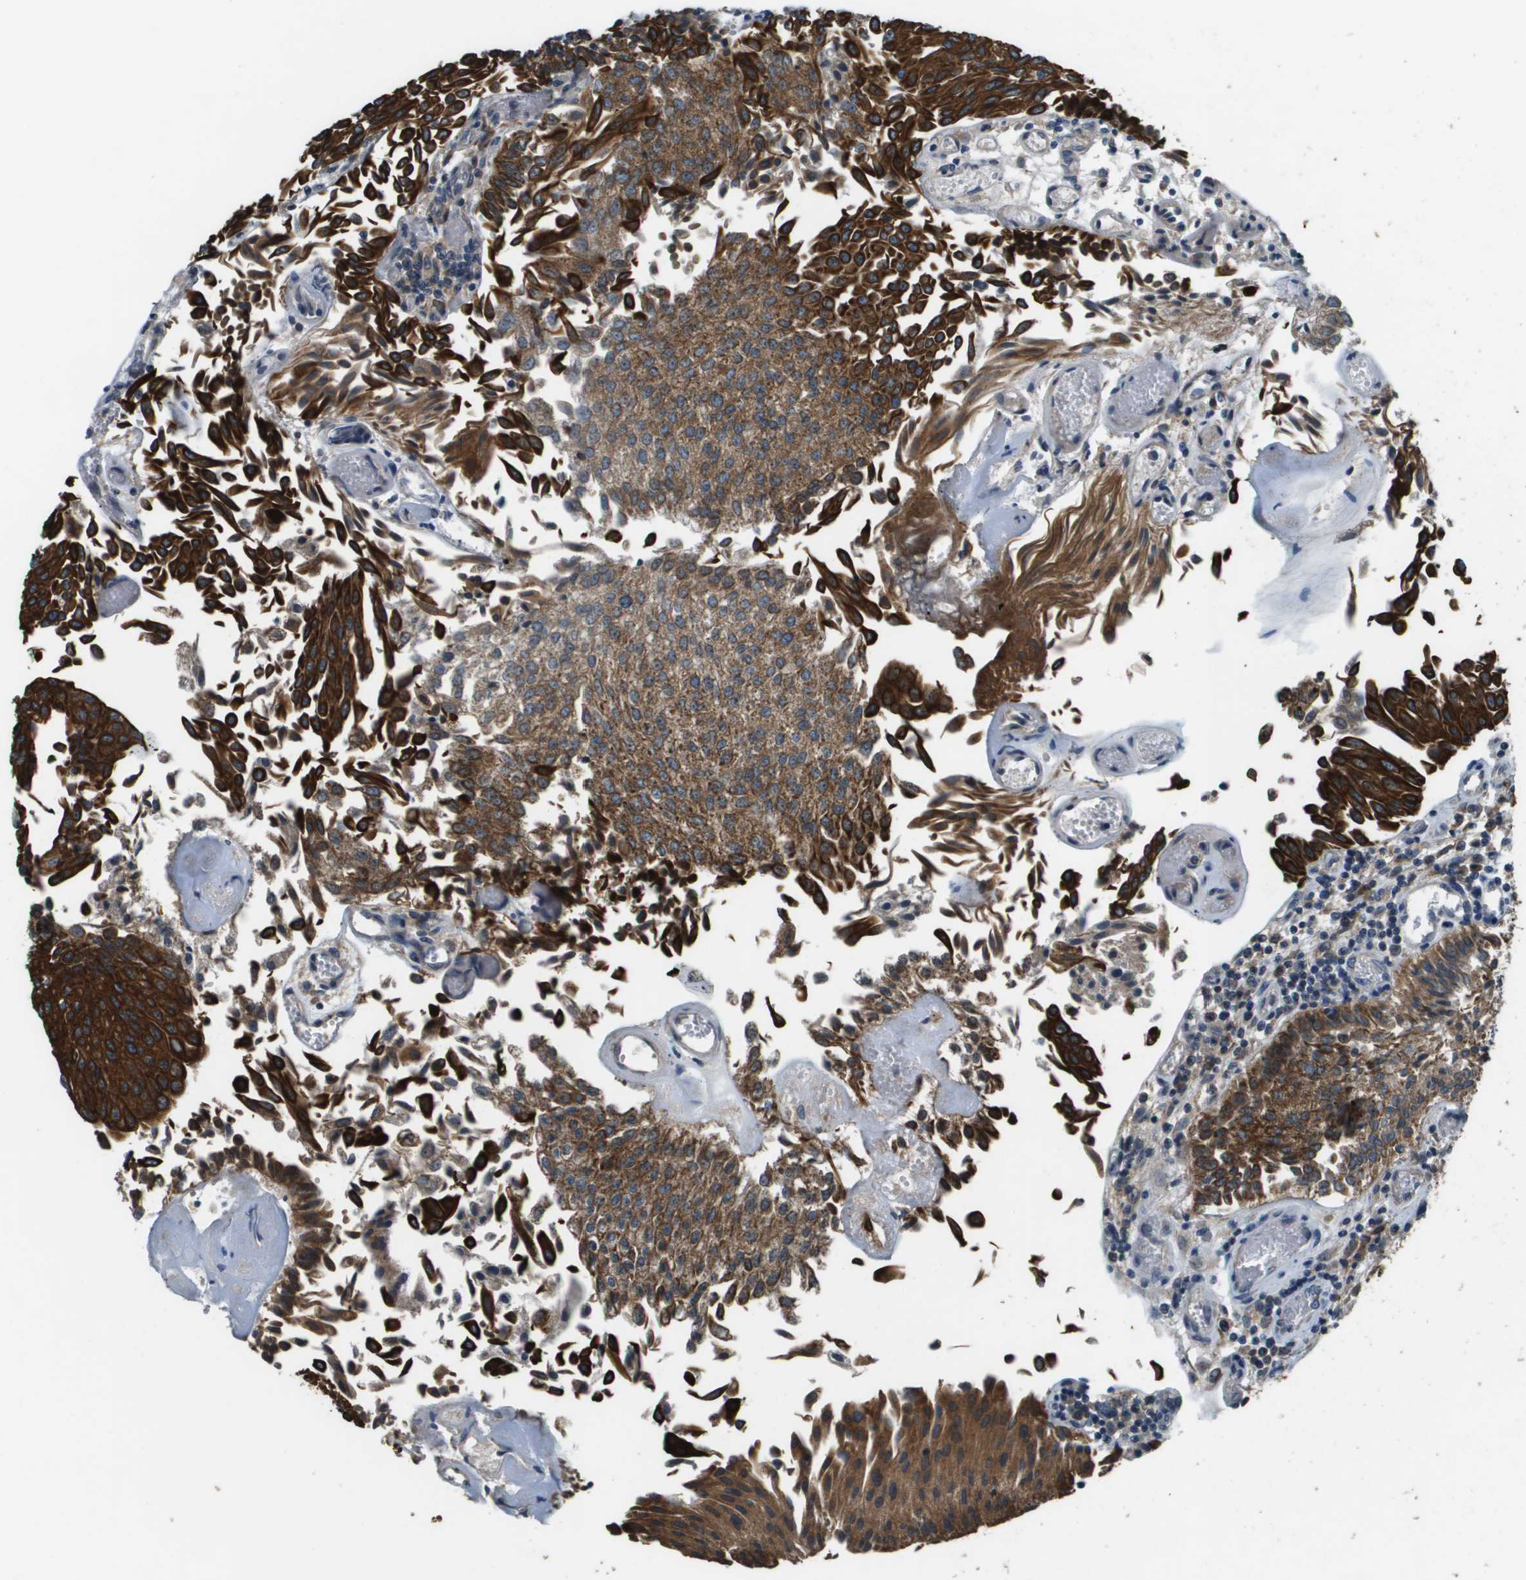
{"staining": {"intensity": "strong", "quantity": ">75%", "location": "cytoplasmic/membranous"}, "tissue": "urothelial cancer", "cell_type": "Tumor cells", "image_type": "cancer", "snomed": [{"axis": "morphology", "description": "Urothelial carcinoma, Low grade"}, {"axis": "topography", "description": "Urinary bladder"}], "caption": "Immunohistochemical staining of urothelial carcinoma (low-grade) shows strong cytoplasmic/membranous protein positivity in approximately >75% of tumor cells.", "gene": "CDKN2C", "patient": {"sex": "male", "age": 86}}